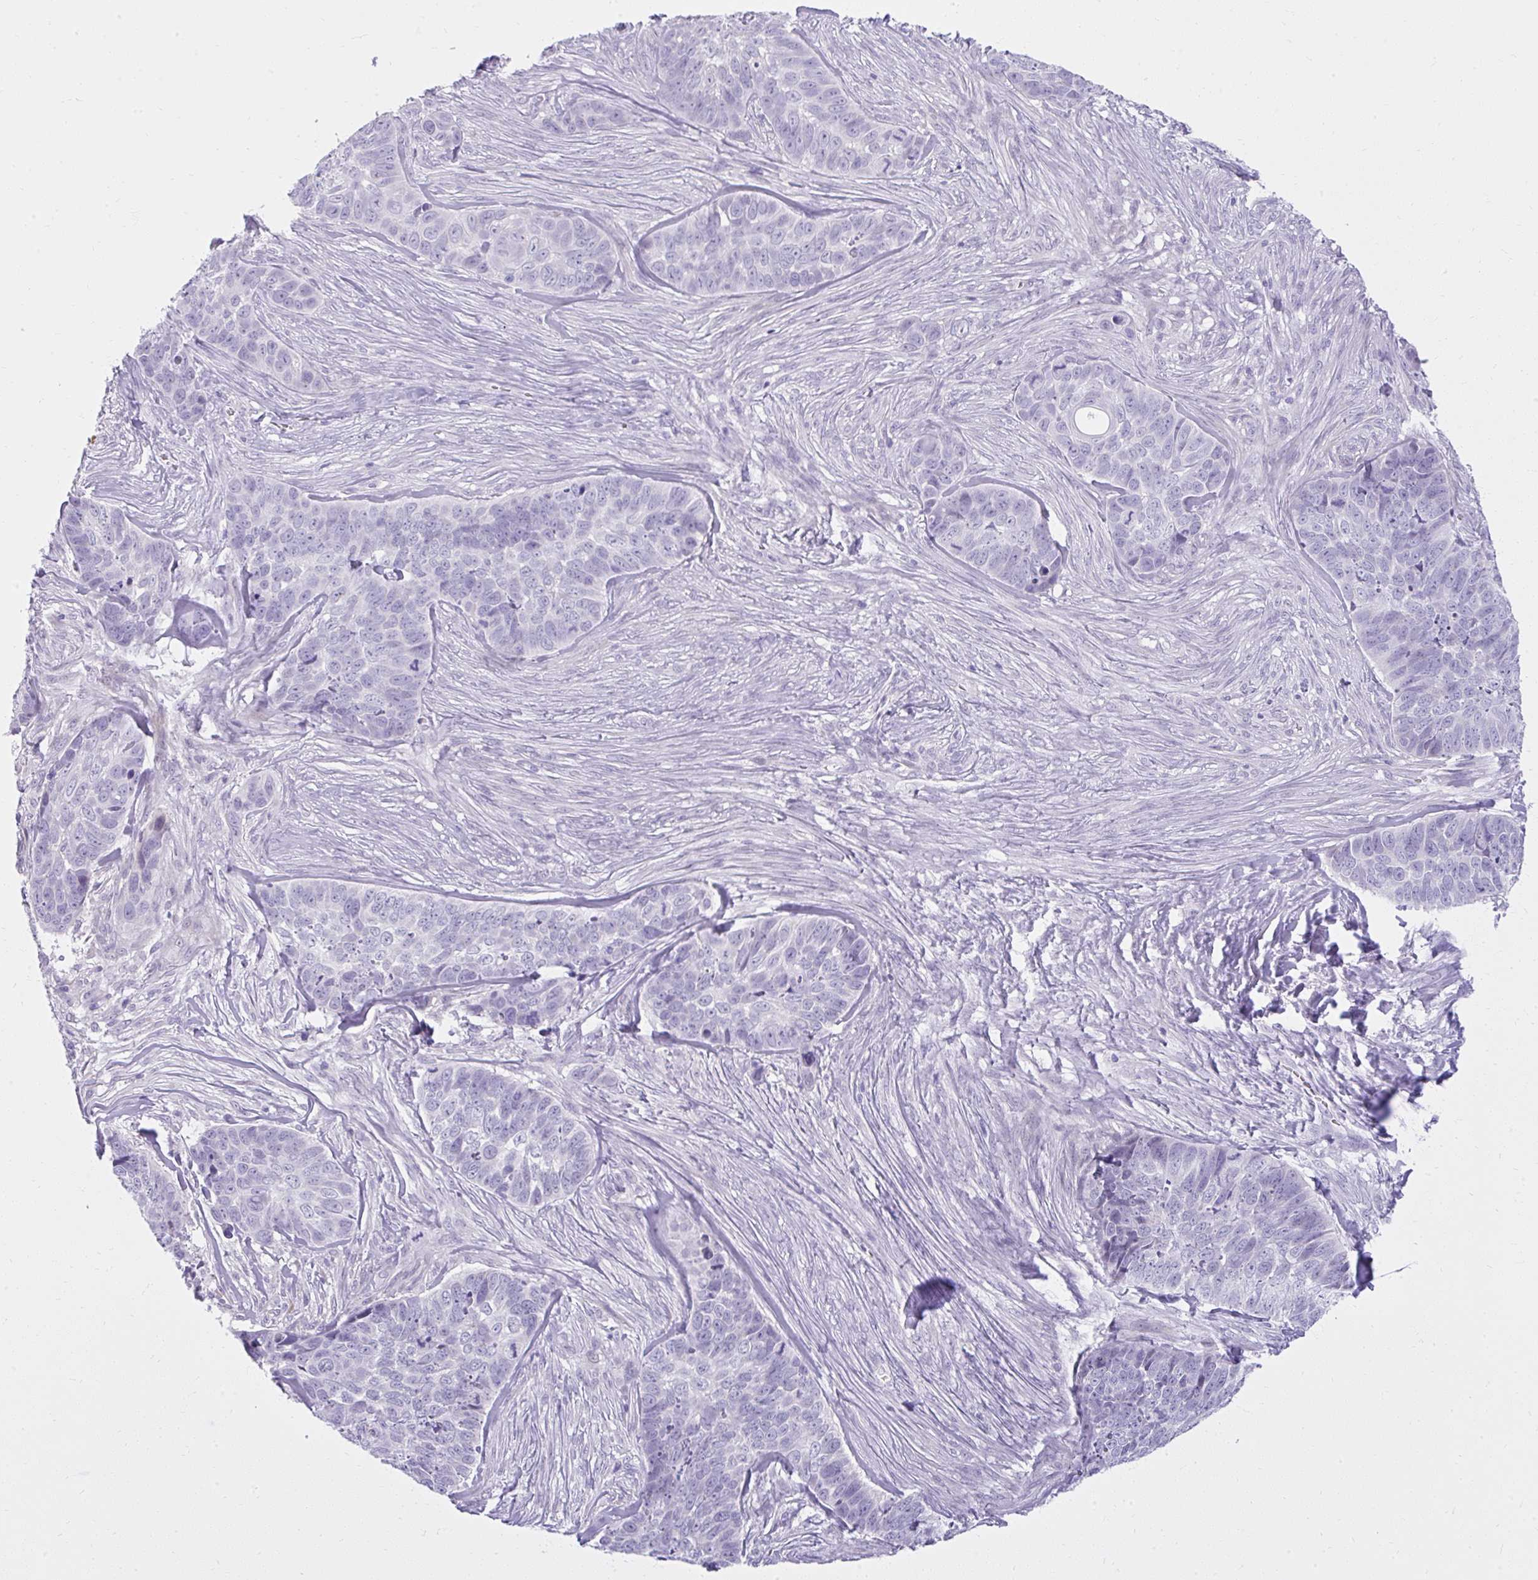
{"staining": {"intensity": "negative", "quantity": "none", "location": "none"}, "tissue": "skin cancer", "cell_type": "Tumor cells", "image_type": "cancer", "snomed": [{"axis": "morphology", "description": "Basal cell carcinoma"}, {"axis": "topography", "description": "Skin"}], "caption": "Tumor cells are negative for protein expression in human skin basal cell carcinoma.", "gene": "PRAP1", "patient": {"sex": "female", "age": 82}}